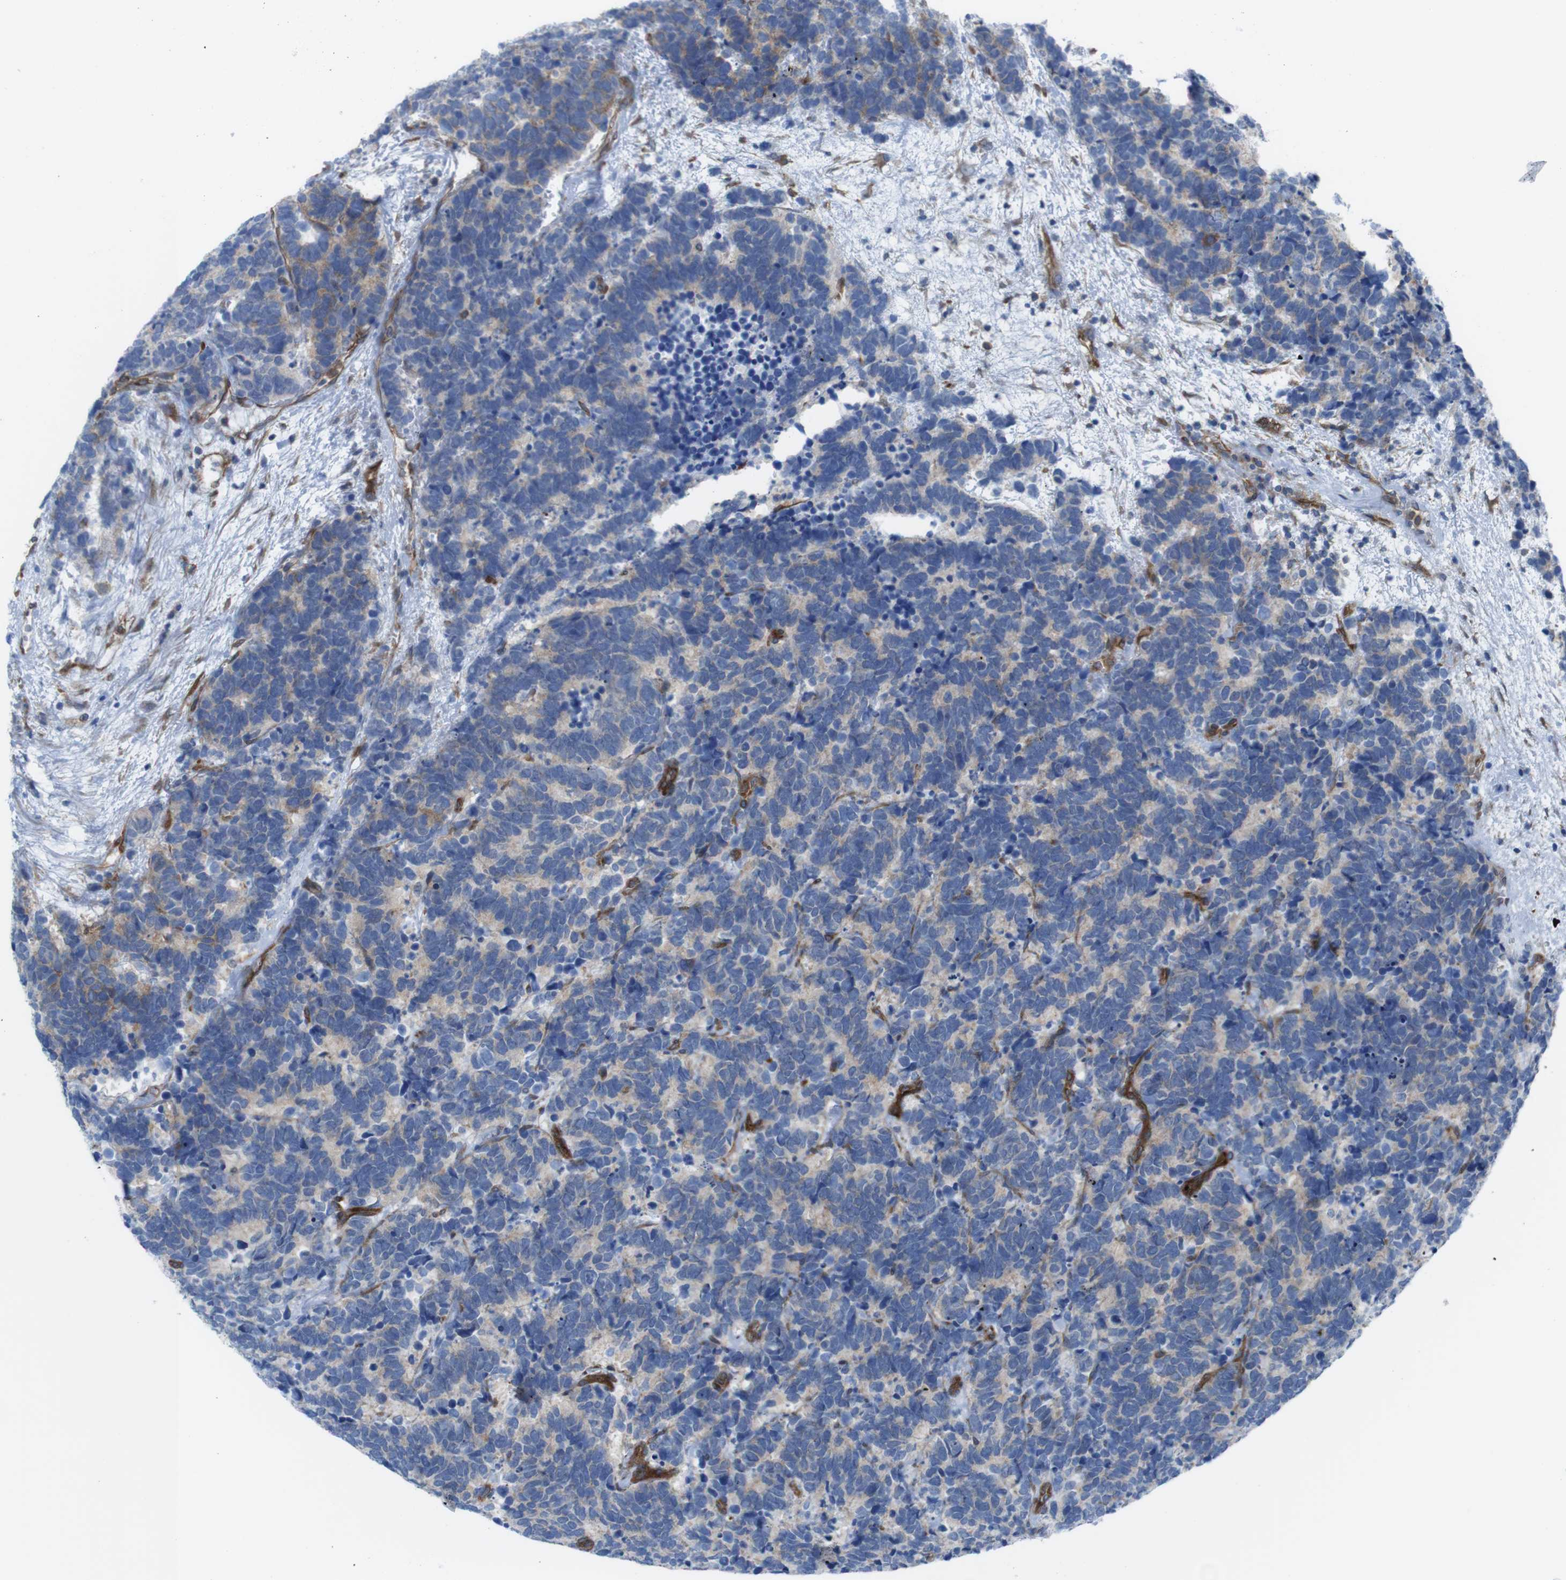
{"staining": {"intensity": "weak", "quantity": "<25%", "location": "cytoplasmic/membranous"}, "tissue": "carcinoid", "cell_type": "Tumor cells", "image_type": "cancer", "snomed": [{"axis": "morphology", "description": "Carcinoma, NOS"}, {"axis": "morphology", "description": "Carcinoid, malignant, NOS"}, {"axis": "topography", "description": "Urinary bladder"}], "caption": "This is an IHC histopathology image of carcinoma. There is no positivity in tumor cells.", "gene": "DIAPH2", "patient": {"sex": "male", "age": 57}}